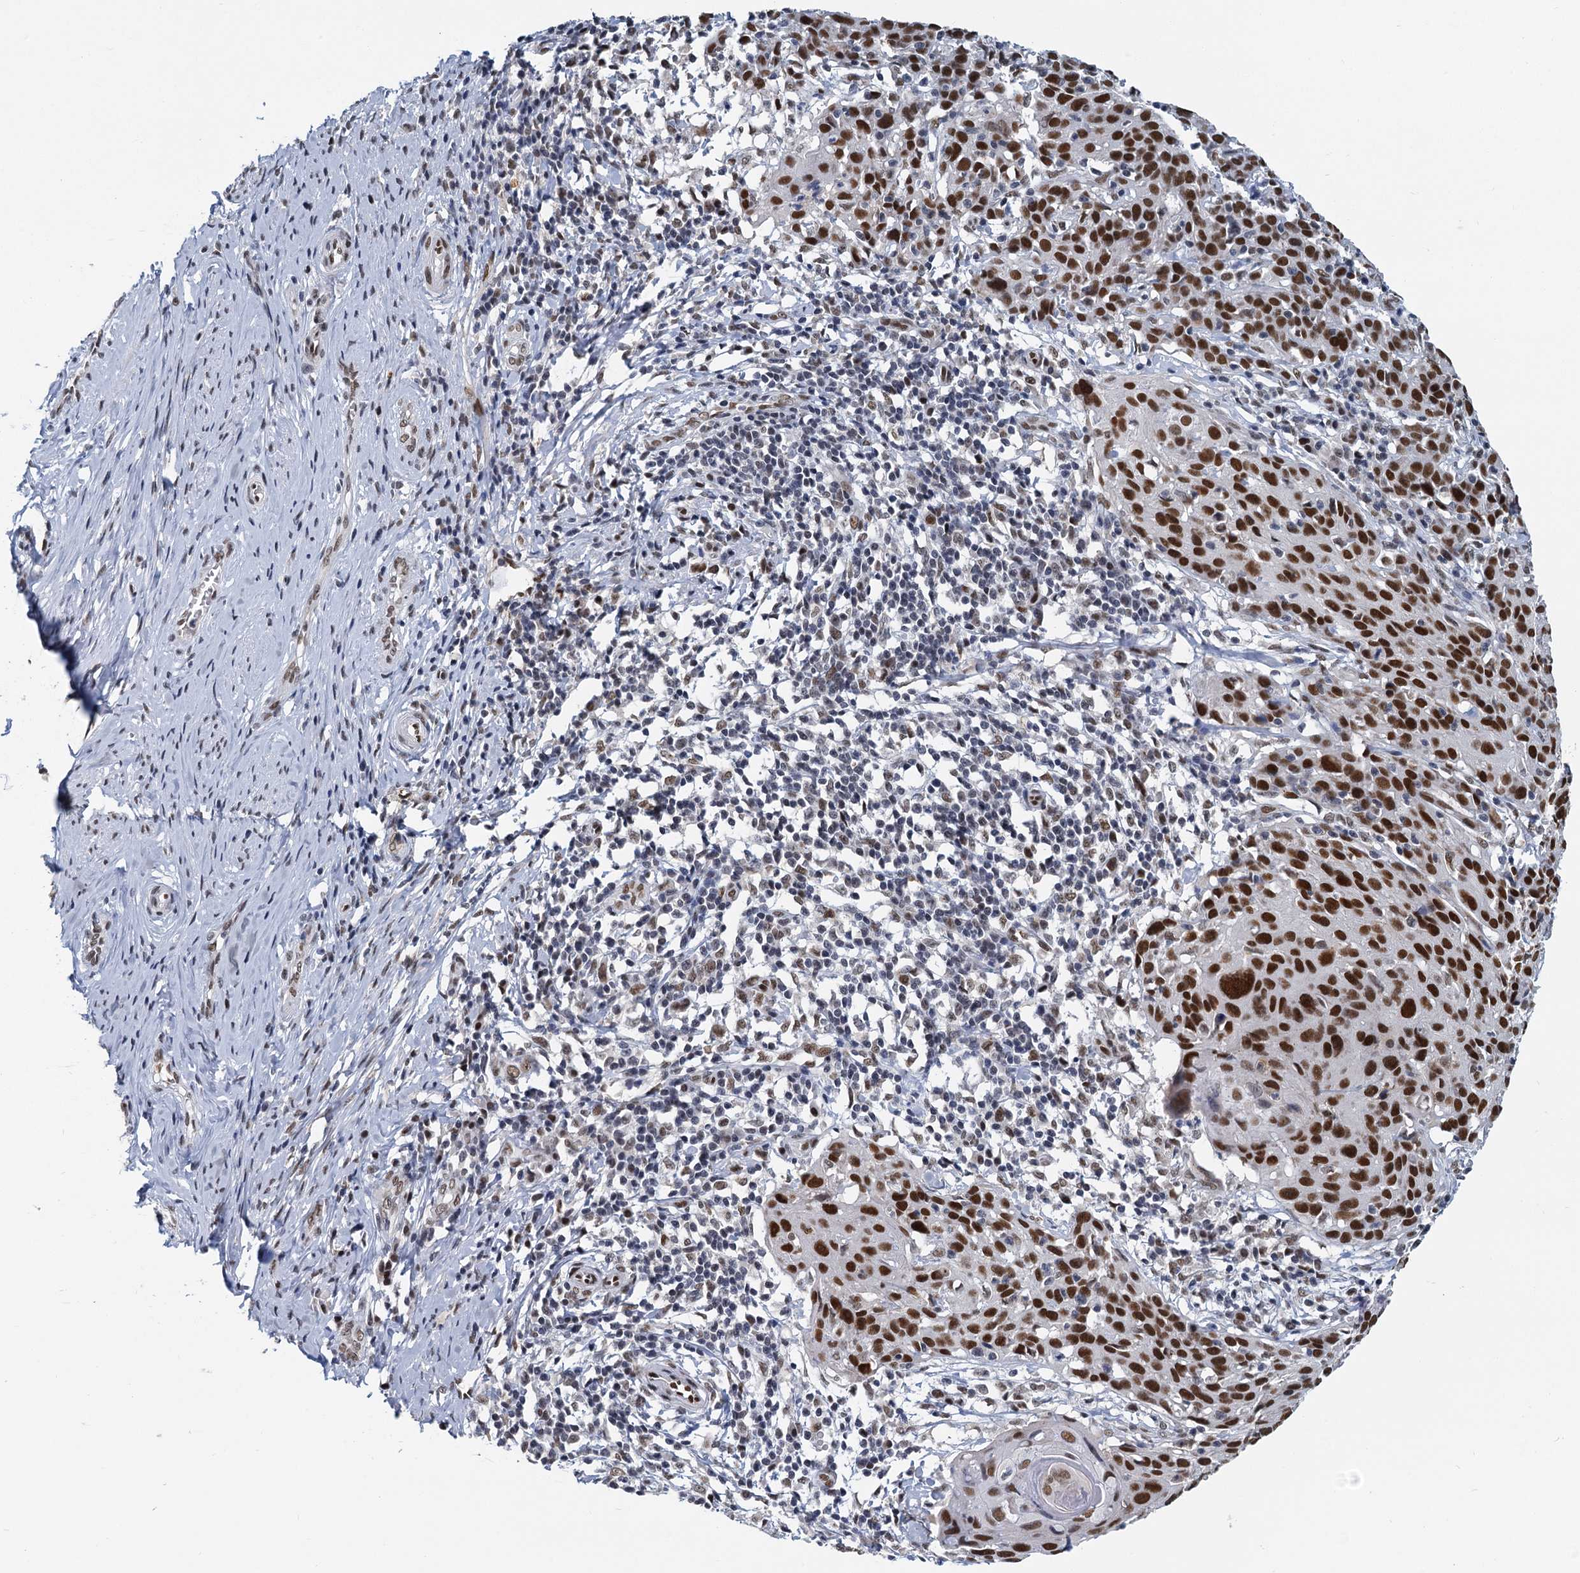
{"staining": {"intensity": "strong", "quantity": ">75%", "location": "nuclear"}, "tissue": "cervical cancer", "cell_type": "Tumor cells", "image_type": "cancer", "snomed": [{"axis": "morphology", "description": "Squamous cell carcinoma, NOS"}, {"axis": "topography", "description": "Cervix"}], "caption": "Tumor cells show high levels of strong nuclear positivity in about >75% of cells in human cervical cancer. (DAB (3,3'-diaminobenzidine) IHC, brown staining for protein, blue staining for nuclei).", "gene": "RPRD1A", "patient": {"sex": "female", "age": 50}}